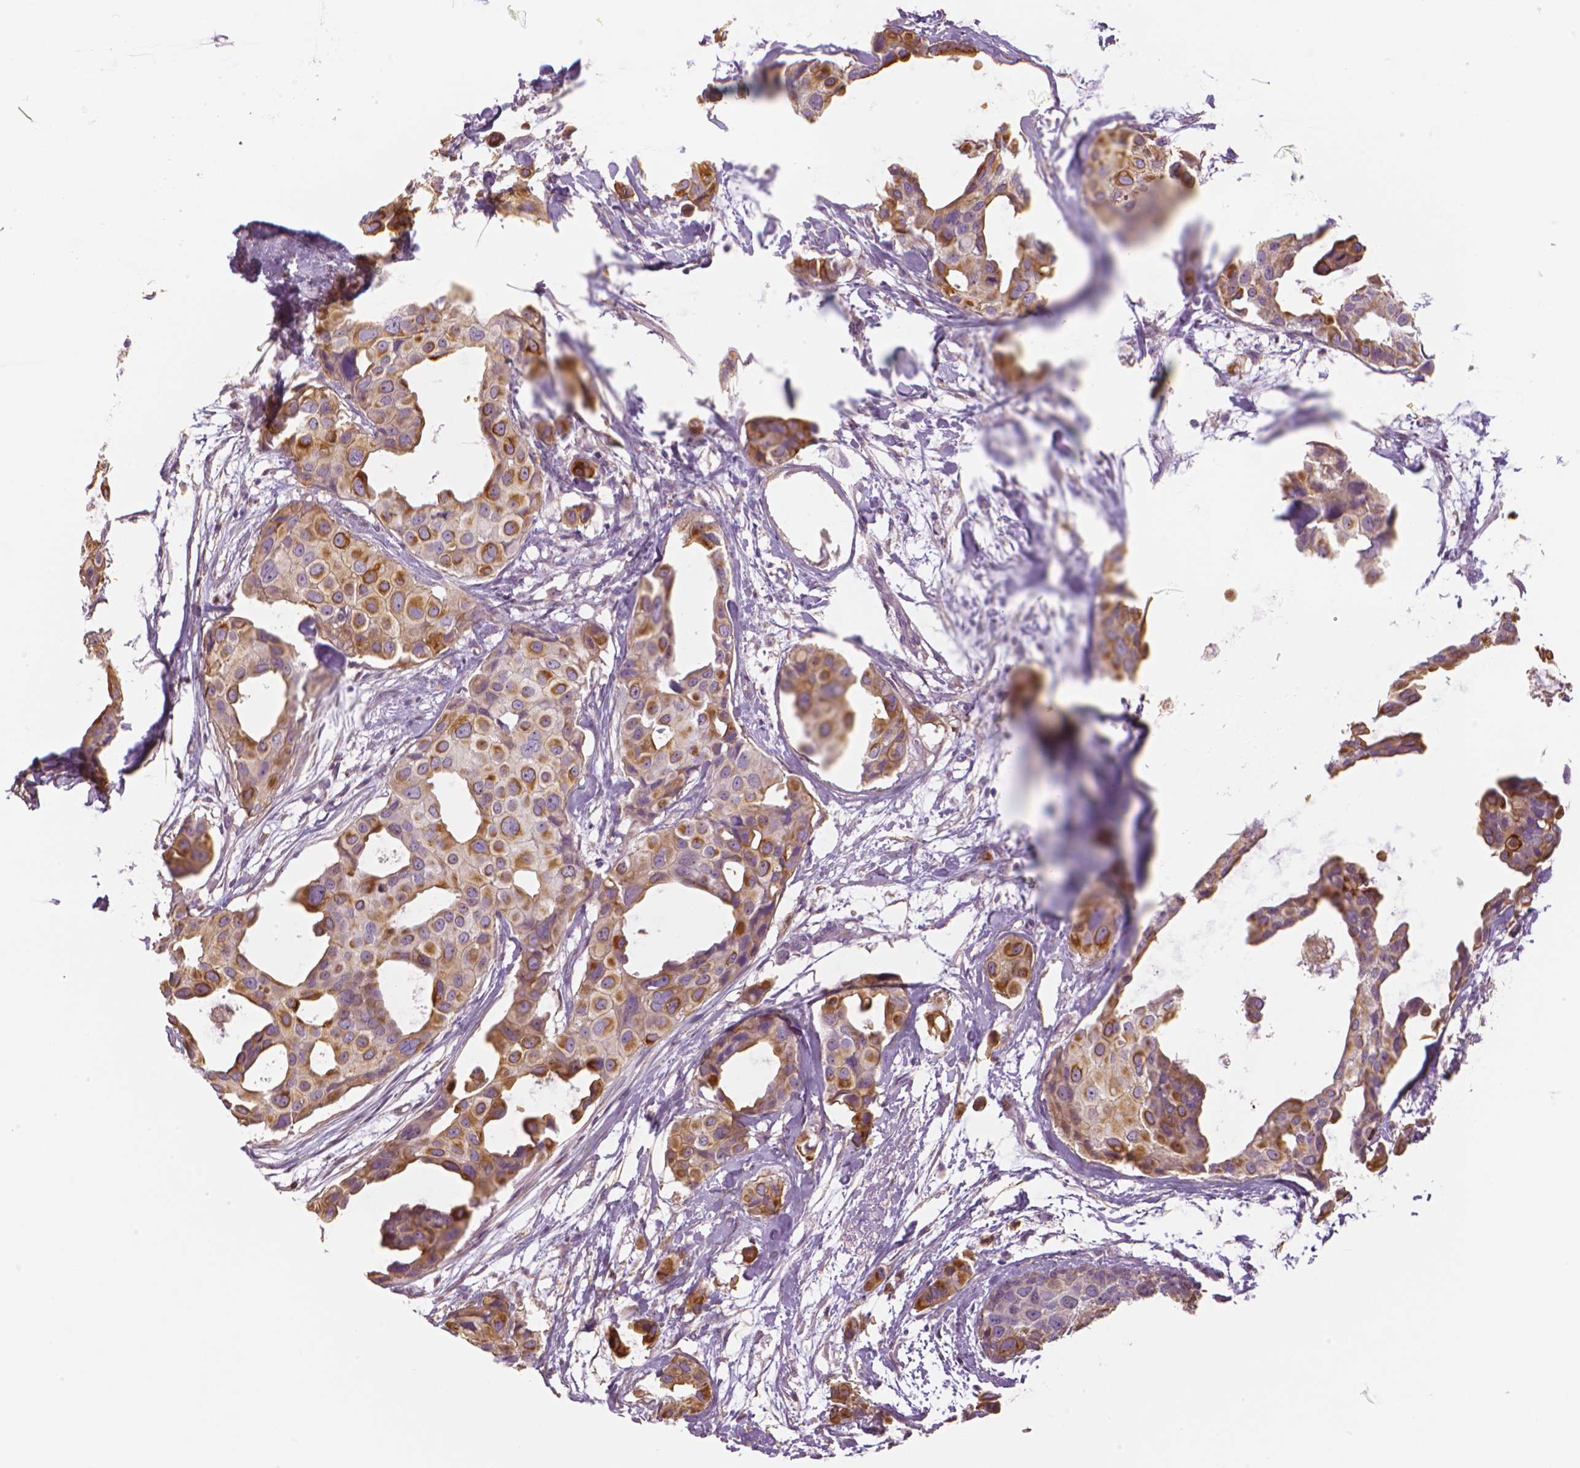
{"staining": {"intensity": "moderate", "quantity": "25%-75%", "location": "cytoplasmic/membranous"}, "tissue": "breast cancer", "cell_type": "Tumor cells", "image_type": "cancer", "snomed": [{"axis": "morphology", "description": "Duct carcinoma"}, {"axis": "topography", "description": "Breast"}], "caption": "High-power microscopy captured an immunohistochemistry (IHC) histopathology image of intraductal carcinoma (breast), revealing moderate cytoplasmic/membranous expression in about 25%-75% of tumor cells.", "gene": "MKI67", "patient": {"sex": "female", "age": 38}}